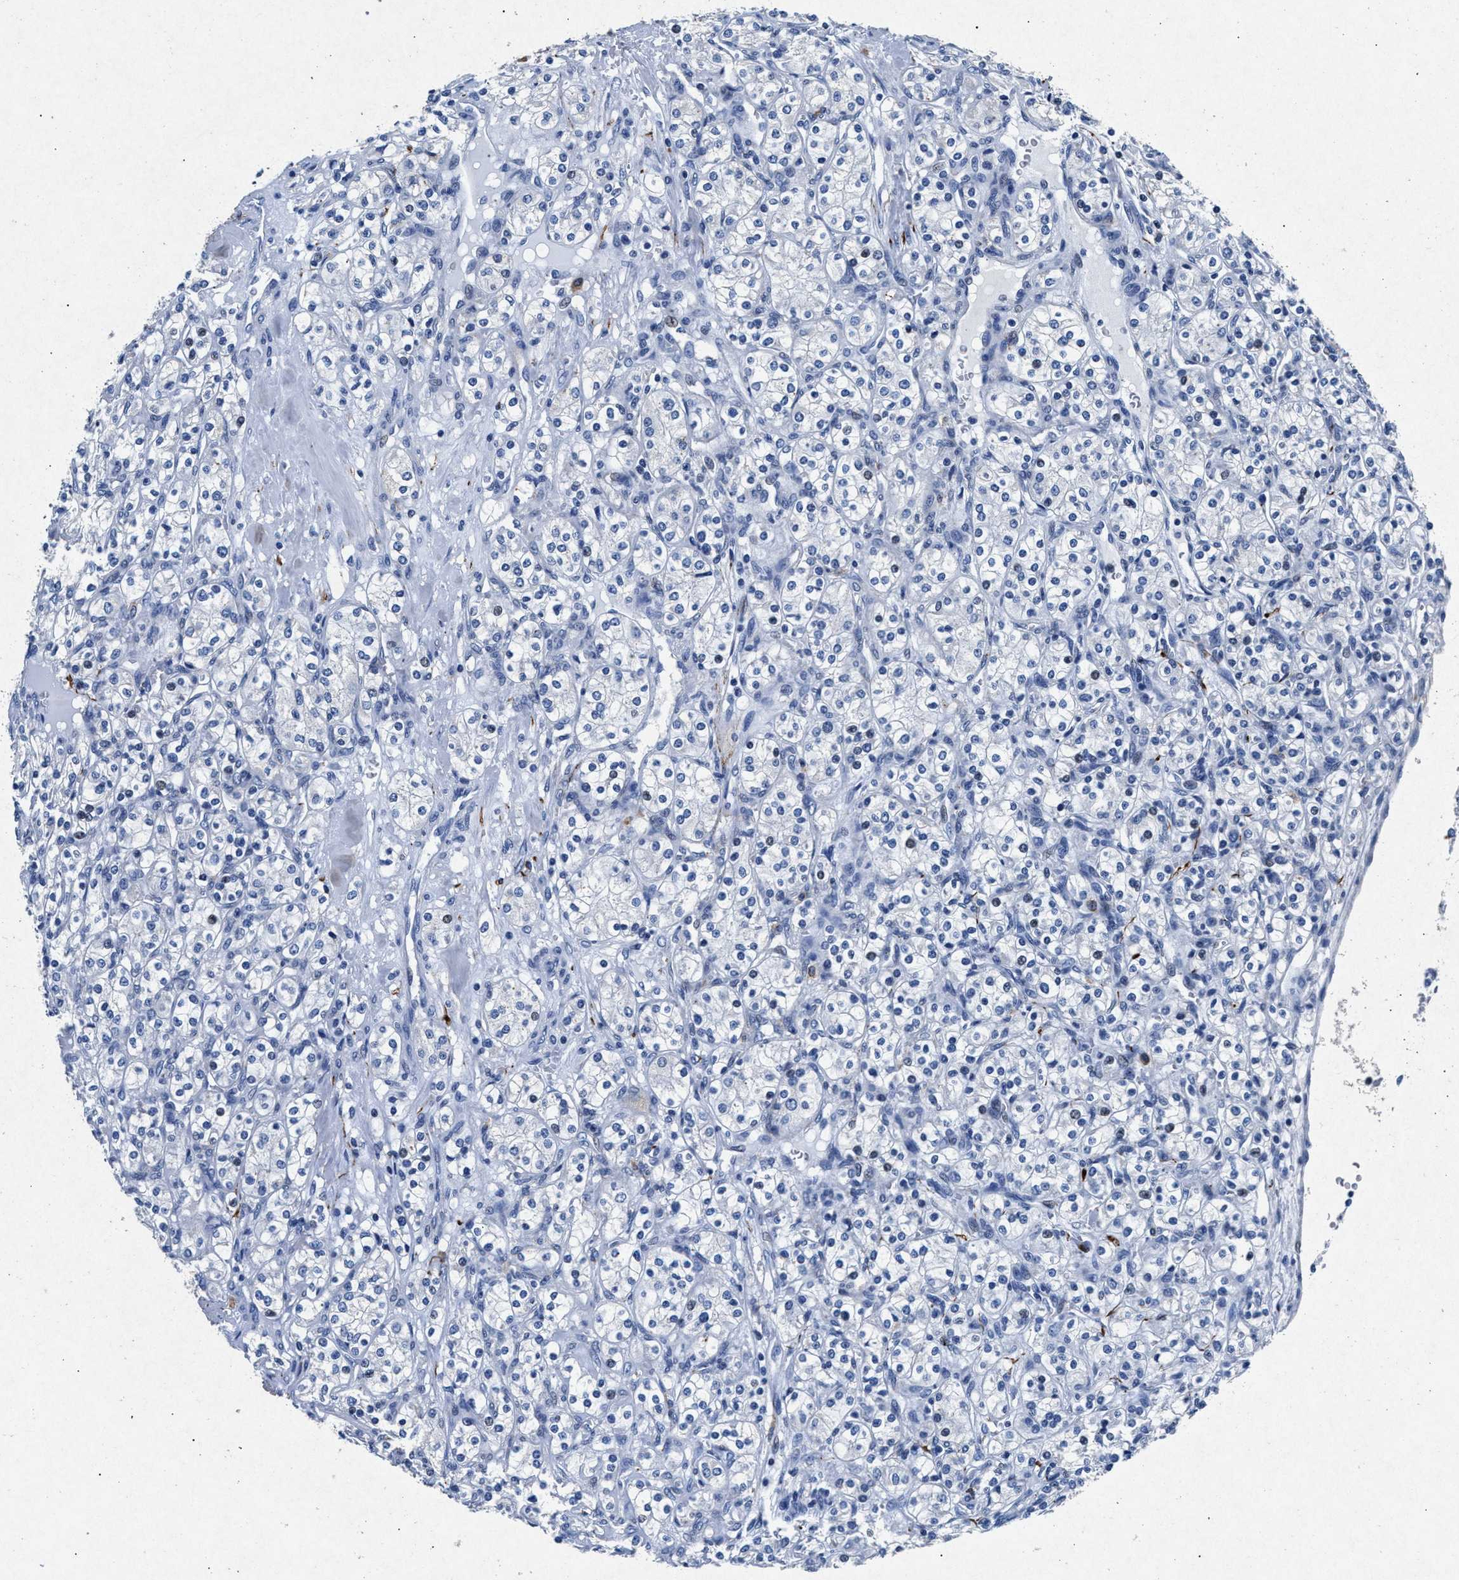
{"staining": {"intensity": "negative", "quantity": "none", "location": "none"}, "tissue": "renal cancer", "cell_type": "Tumor cells", "image_type": "cancer", "snomed": [{"axis": "morphology", "description": "Adenocarcinoma, NOS"}, {"axis": "topography", "description": "Kidney"}], "caption": "Micrograph shows no significant protein expression in tumor cells of renal cancer.", "gene": "MAP6", "patient": {"sex": "male", "age": 77}}